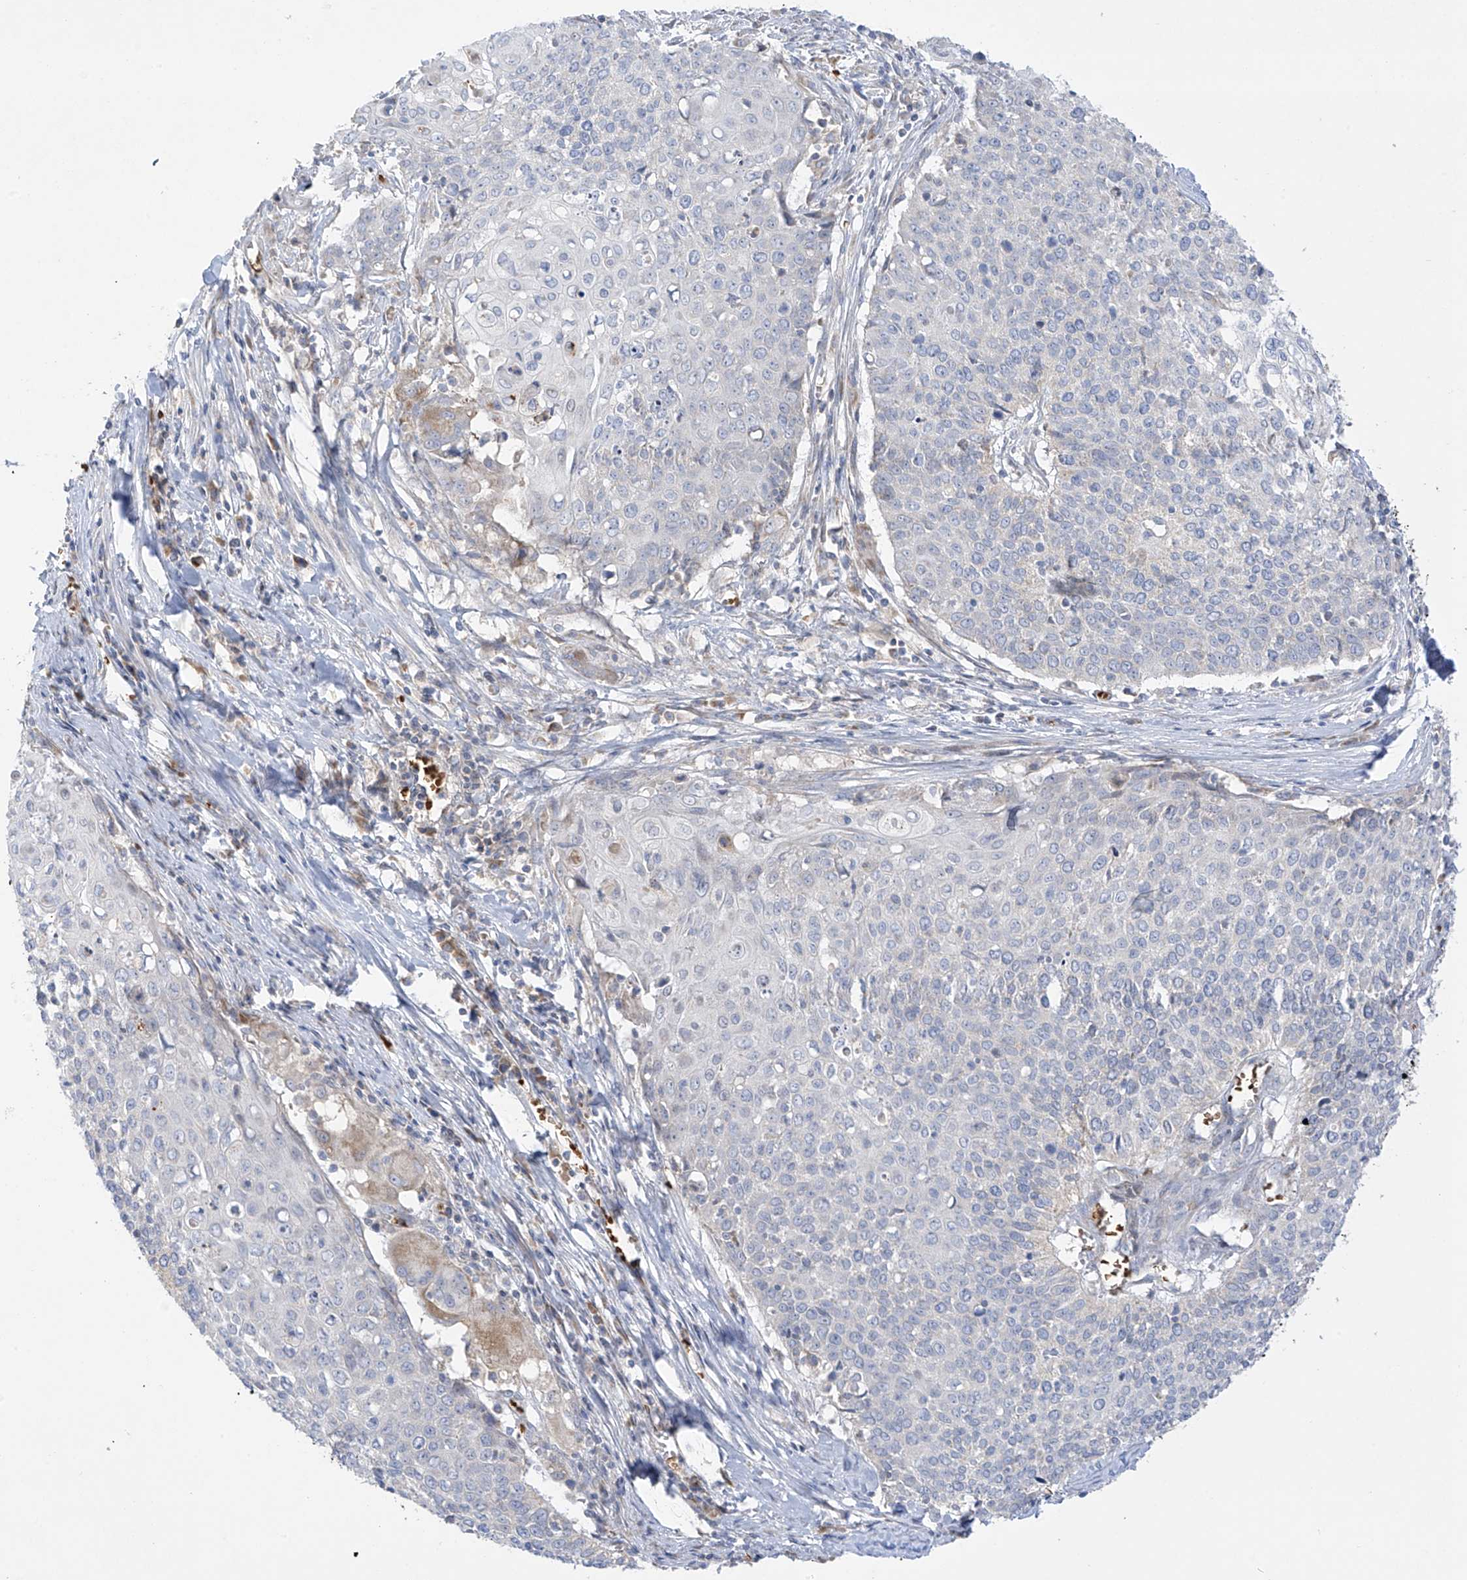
{"staining": {"intensity": "negative", "quantity": "none", "location": "none"}, "tissue": "cervical cancer", "cell_type": "Tumor cells", "image_type": "cancer", "snomed": [{"axis": "morphology", "description": "Squamous cell carcinoma, NOS"}, {"axis": "topography", "description": "Cervix"}], "caption": "Protein analysis of cervical cancer (squamous cell carcinoma) reveals no significant staining in tumor cells.", "gene": "METTL18", "patient": {"sex": "female", "age": 39}}